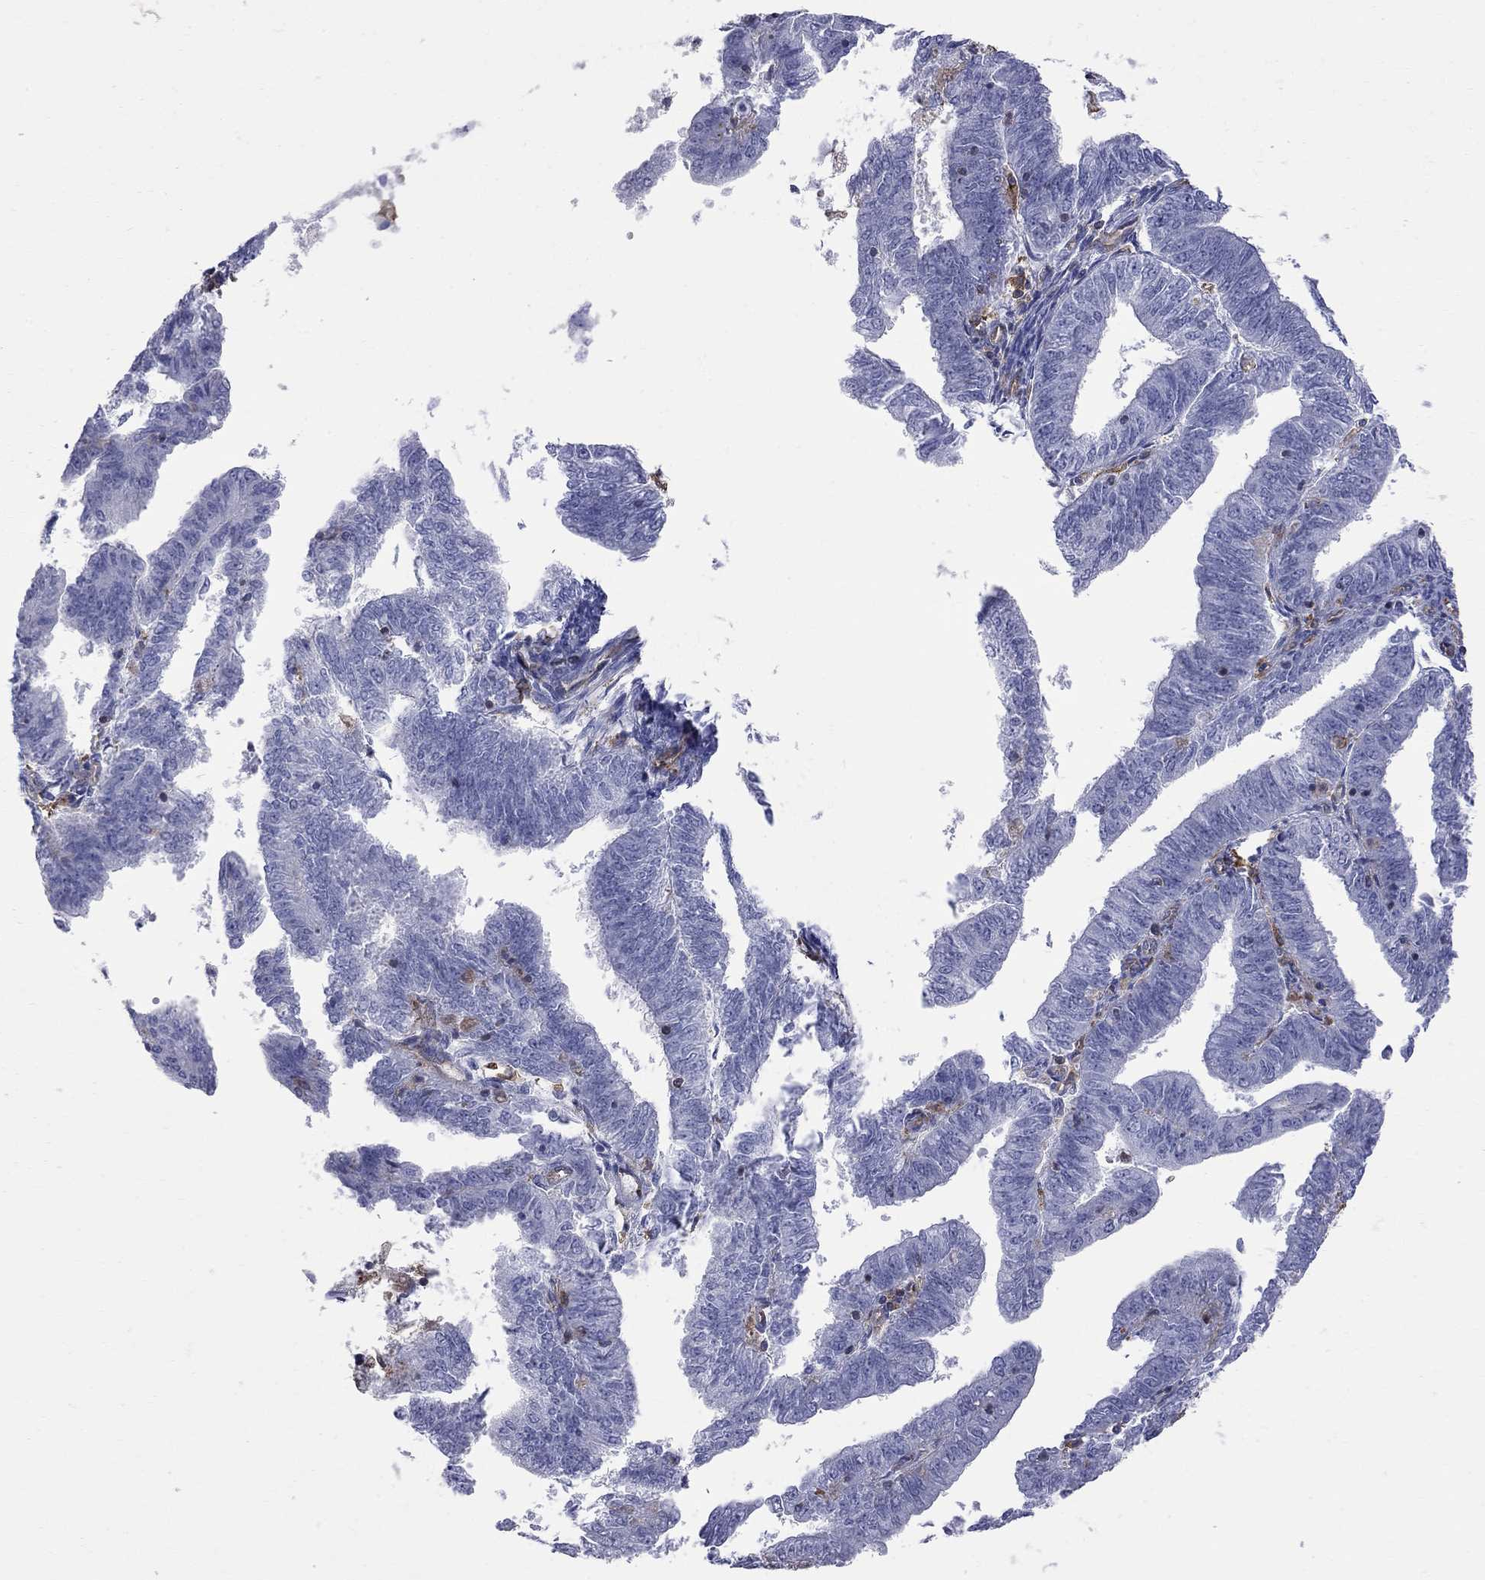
{"staining": {"intensity": "negative", "quantity": "none", "location": "none"}, "tissue": "endometrial cancer", "cell_type": "Tumor cells", "image_type": "cancer", "snomed": [{"axis": "morphology", "description": "Adenocarcinoma, NOS"}, {"axis": "topography", "description": "Endometrium"}], "caption": "This is an IHC image of human endometrial adenocarcinoma. There is no staining in tumor cells.", "gene": "ABI3", "patient": {"sex": "female", "age": 82}}